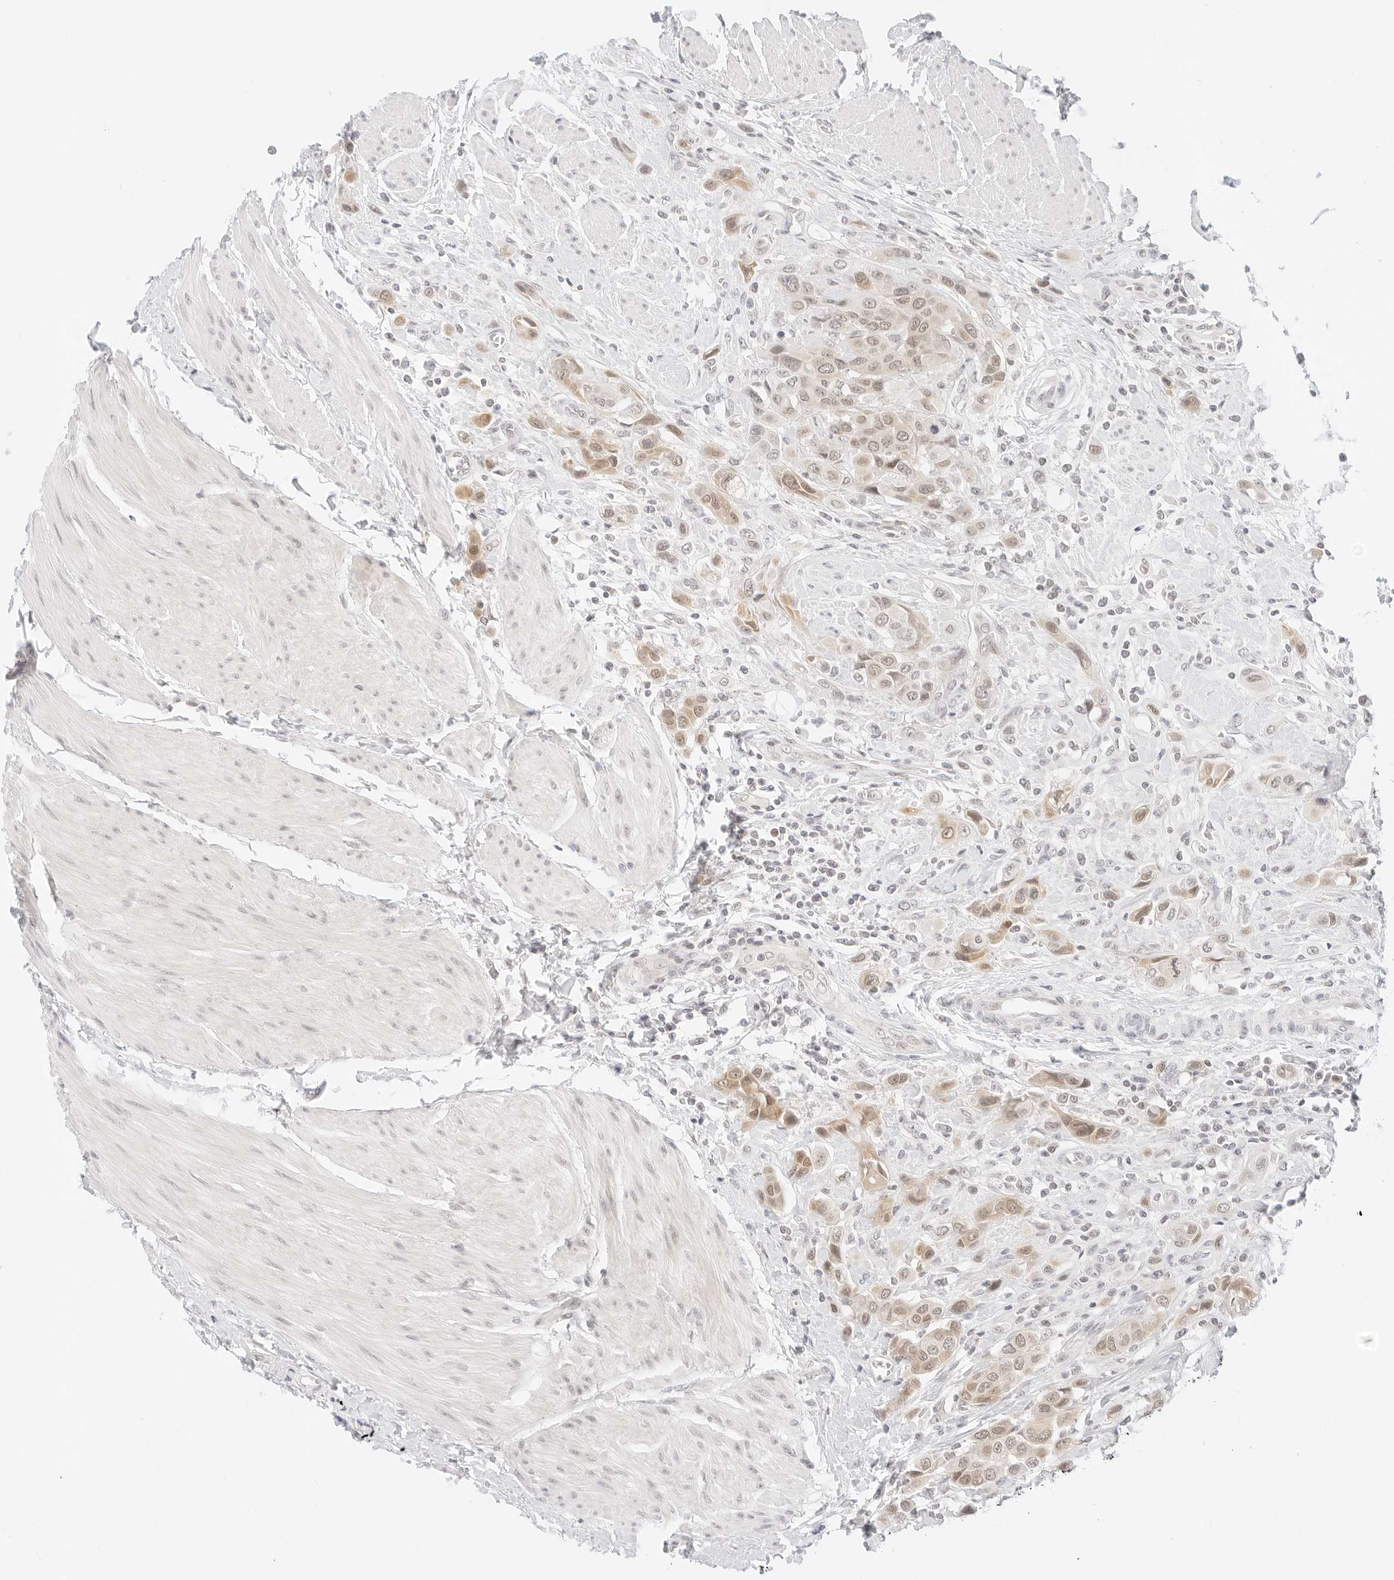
{"staining": {"intensity": "moderate", "quantity": ">75%", "location": "cytoplasmic/membranous,nuclear"}, "tissue": "urothelial cancer", "cell_type": "Tumor cells", "image_type": "cancer", "snomed": [{"axis": "morphology", "description": "Urothelial carcinoma, High grade"}, {"axis": "topography", "description": "Urinary bladder"}], "caption": "High-magnification brightfield microscopy of urothelial cancer stained with DAB (3,3'-diaminobenzidine) (brown) and counterstained with hematoxylin (blue). tumor cells exhibit moderate cytoplasmic/membranous and nuclear expression is appreciated in about>75% of cells. (Brightfield microscopy of DAB IHC at high magnification).", "gene": "POLR3C", "patient": {"sex": "male", "age": 50}}